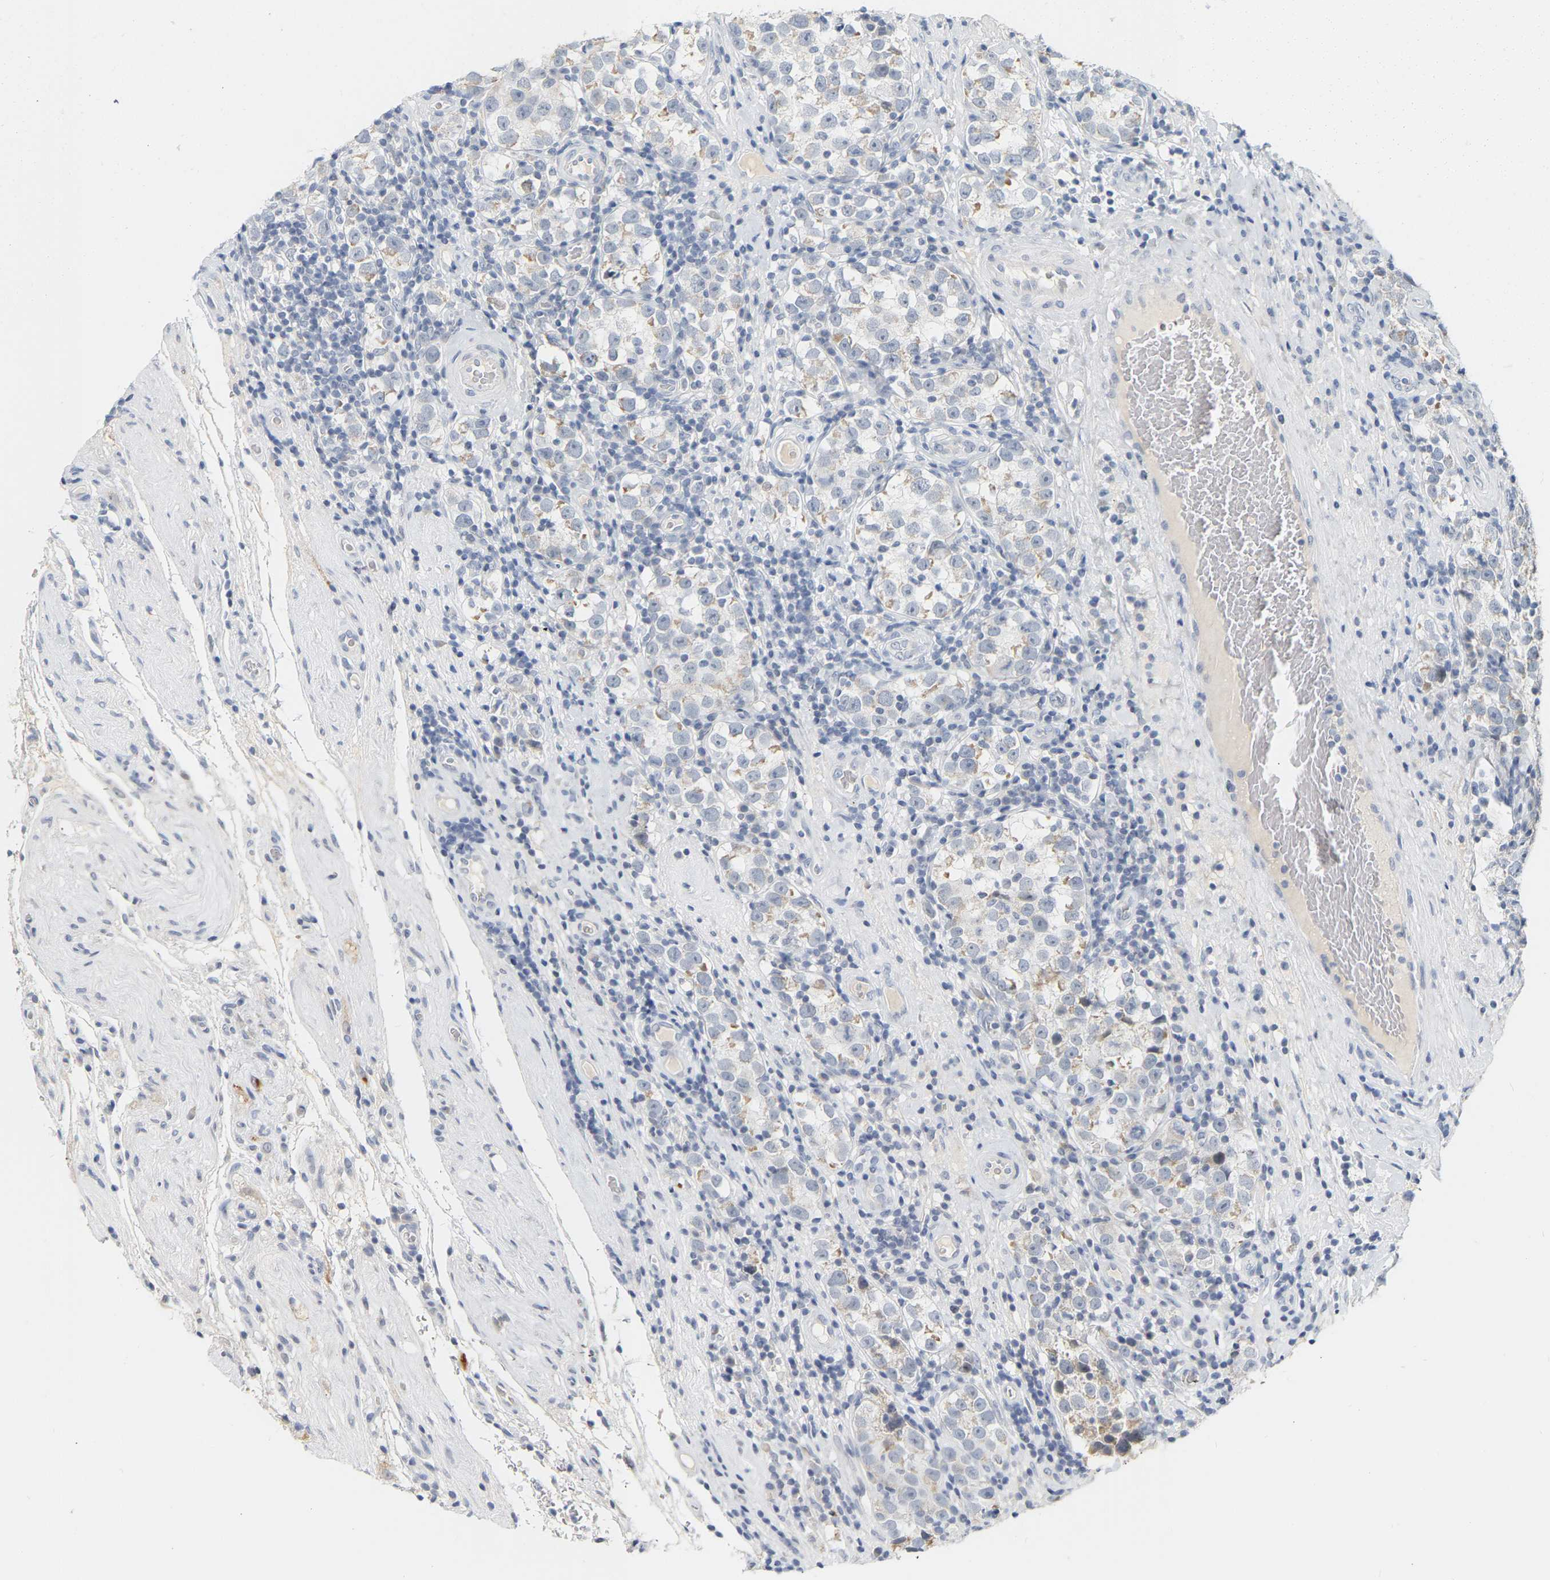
{"staining": {"intensity": "negative", "quantity": "none", "location": "none"}, "tissue": "testis cancer", "cell_type": "Tumor cells", "image_type": "cancer", "snomed": [{"axis": "morphology", "description": "Normal tissue, NOS"}, {"axis": "morphology", "description": "Seminoma, NOS"}, {"axis": "topography", "description": "Testis"}], "caption": "High magnification brightfield microscopy of testis cancer (seminoma) stained with DAB (3,3'-diaminobenzidine) (brown) and counterstained with hematoxylin (blue): tumor cells show no significant expression.", "gene": "KRT76", "patient": {"sex": "male", "age": 43}}